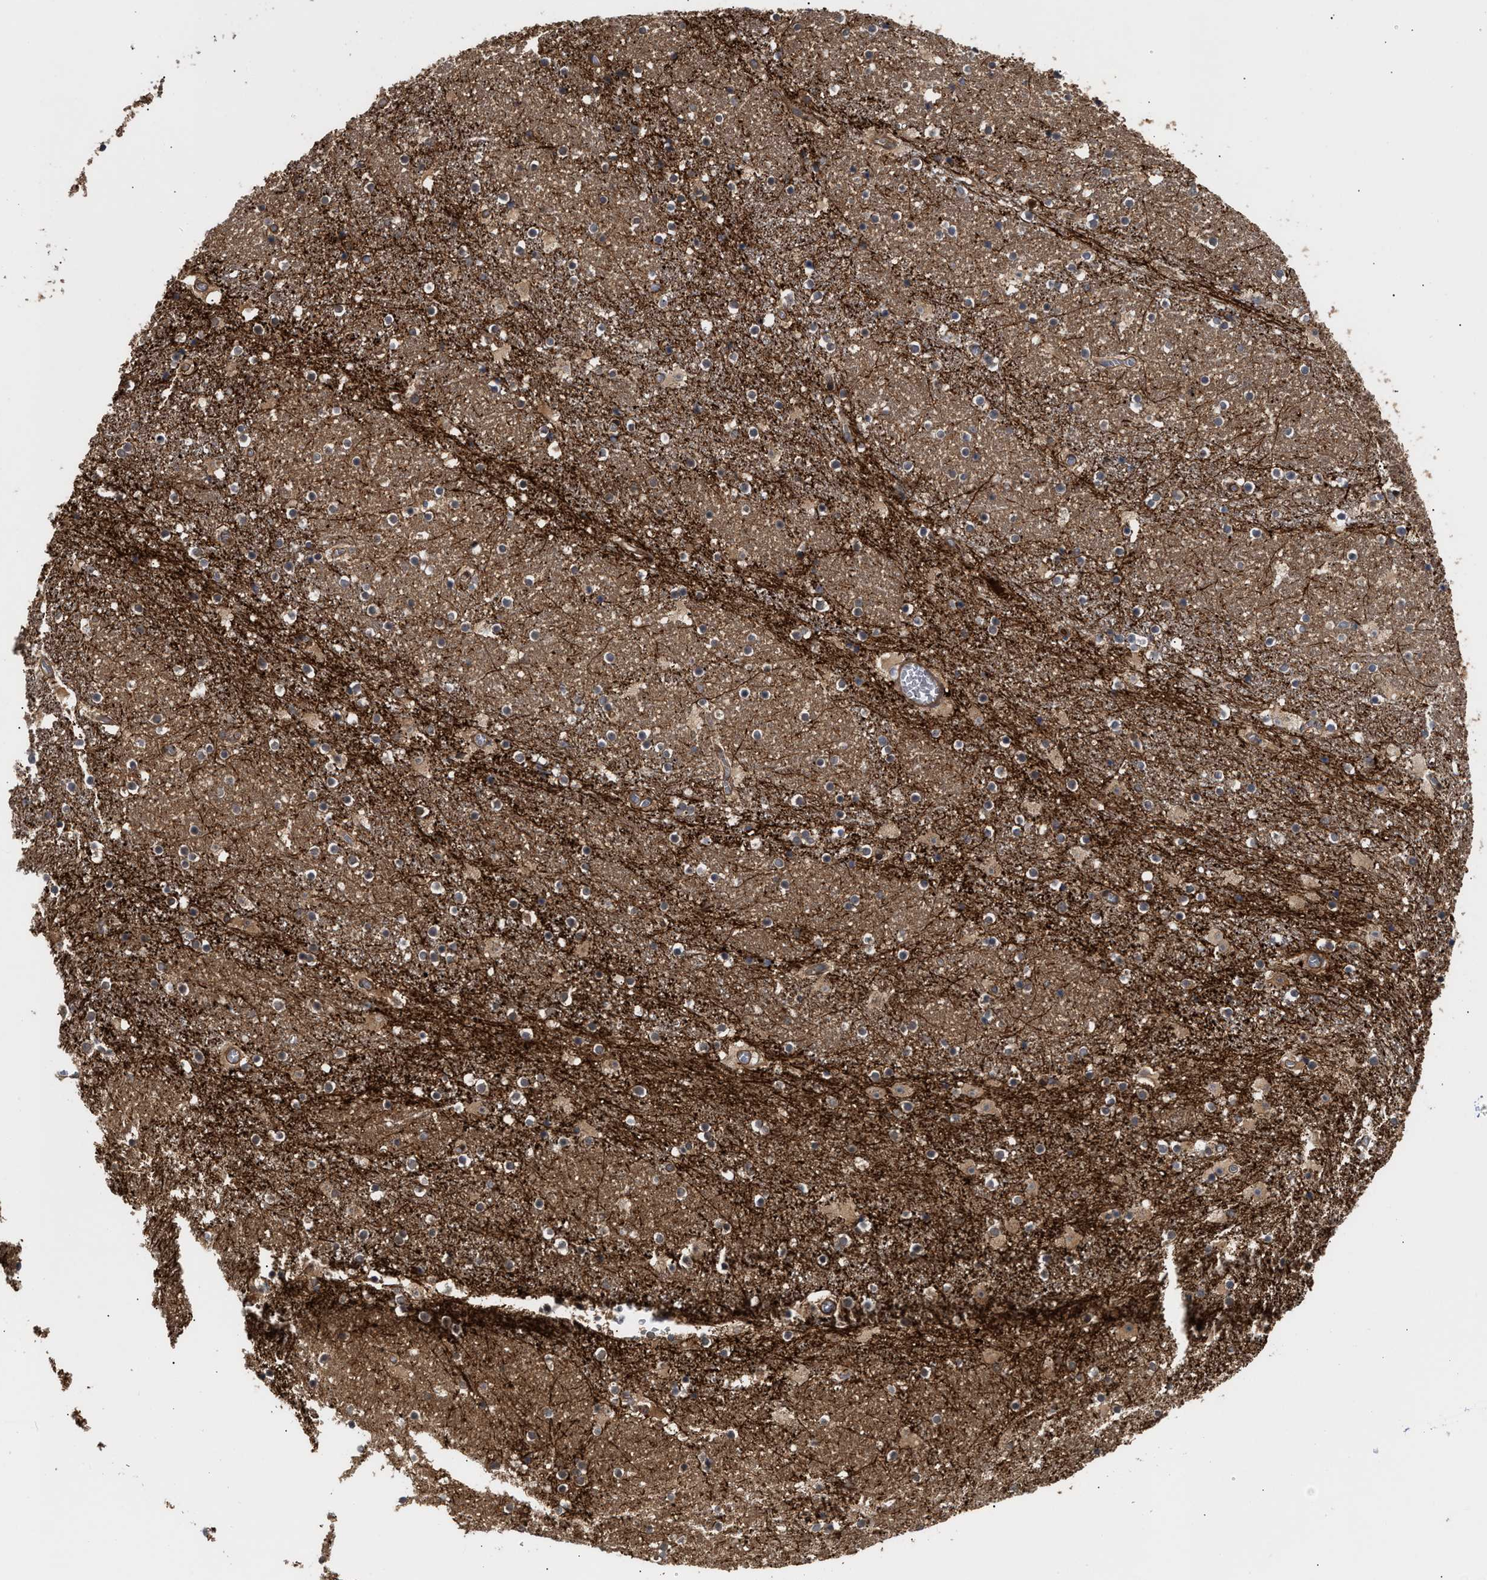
{"staining": {"intensity": "strong", "quantity": "<25%", "location": "cytoplasmic/membranous"}, "tissue": "caudate", "cell_type": "Glial cells", "image_type": "normal", "snomed": [{"axis": "morphology", "description": "Normal tissue, NOS"}, {"axis": "topography", "description": "Lateral ventricle wall"}], "caption": "Human caudate stained for a protein (brown) reveals strong cytoplasmic/membranous positive staining in about <25% of glial cells.", "gene": "AMPH", "patient": {"sex": "male", "age": 45}}